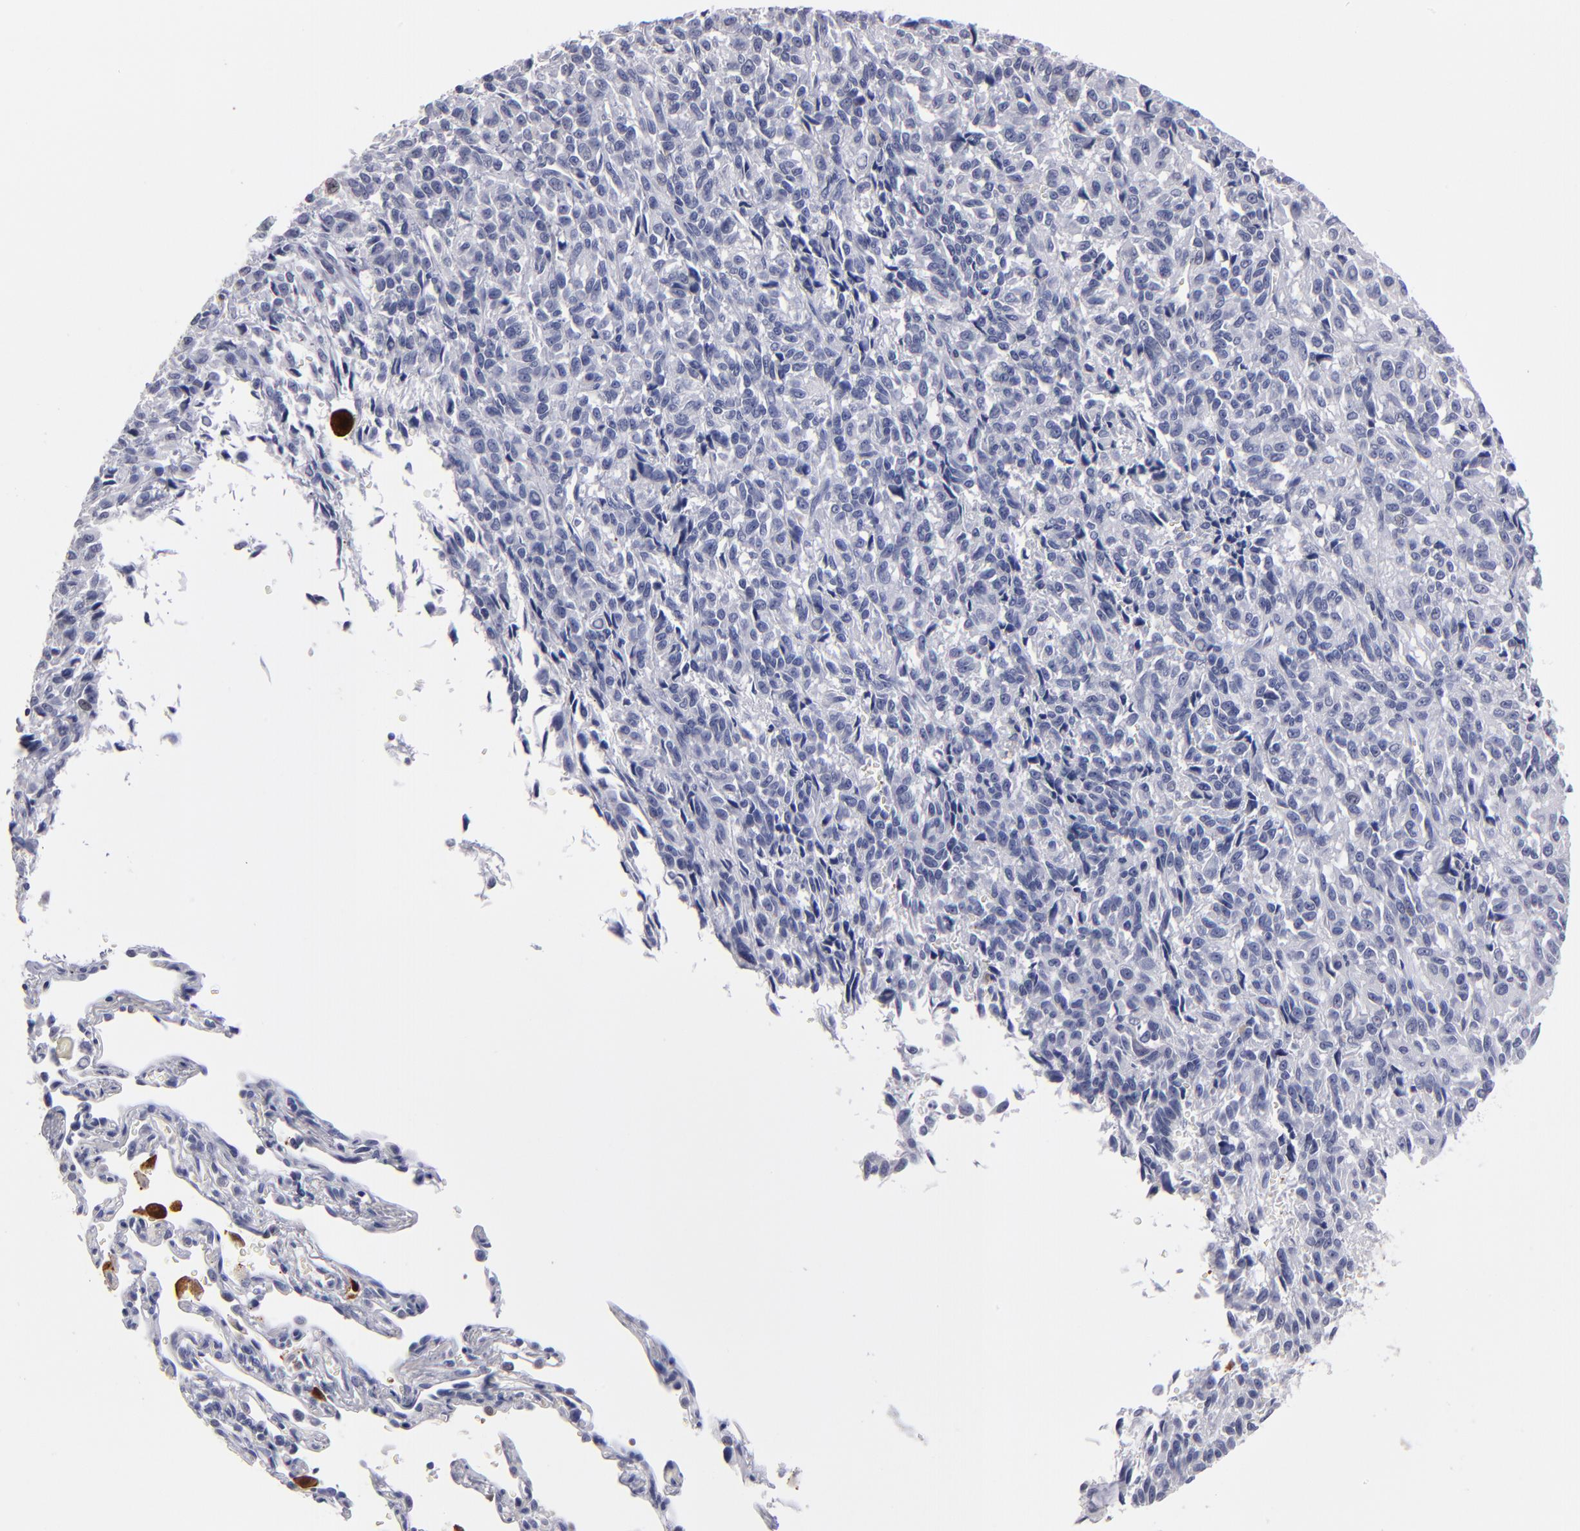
{"staining": {"intensity": "negative", "quantity": "none", "location": "none"}, "tissue": "melanoma", "cell_type": "Tumor cells", "image_type": "cancer", "snomed": [{"axis": "morphology", "description": "Malignant melanoma, Metastatic site"}, {"axis": "topography", "description": "Lung"}], "caption": "DAB (3,3'-diaminobenzidine) immunohistochemical staining of human malignant melanoma (metastatic site) reveals no significant staining in tumor cells.", "gene": "FABP4", "patient": {"sex": "male", "age": 64}}